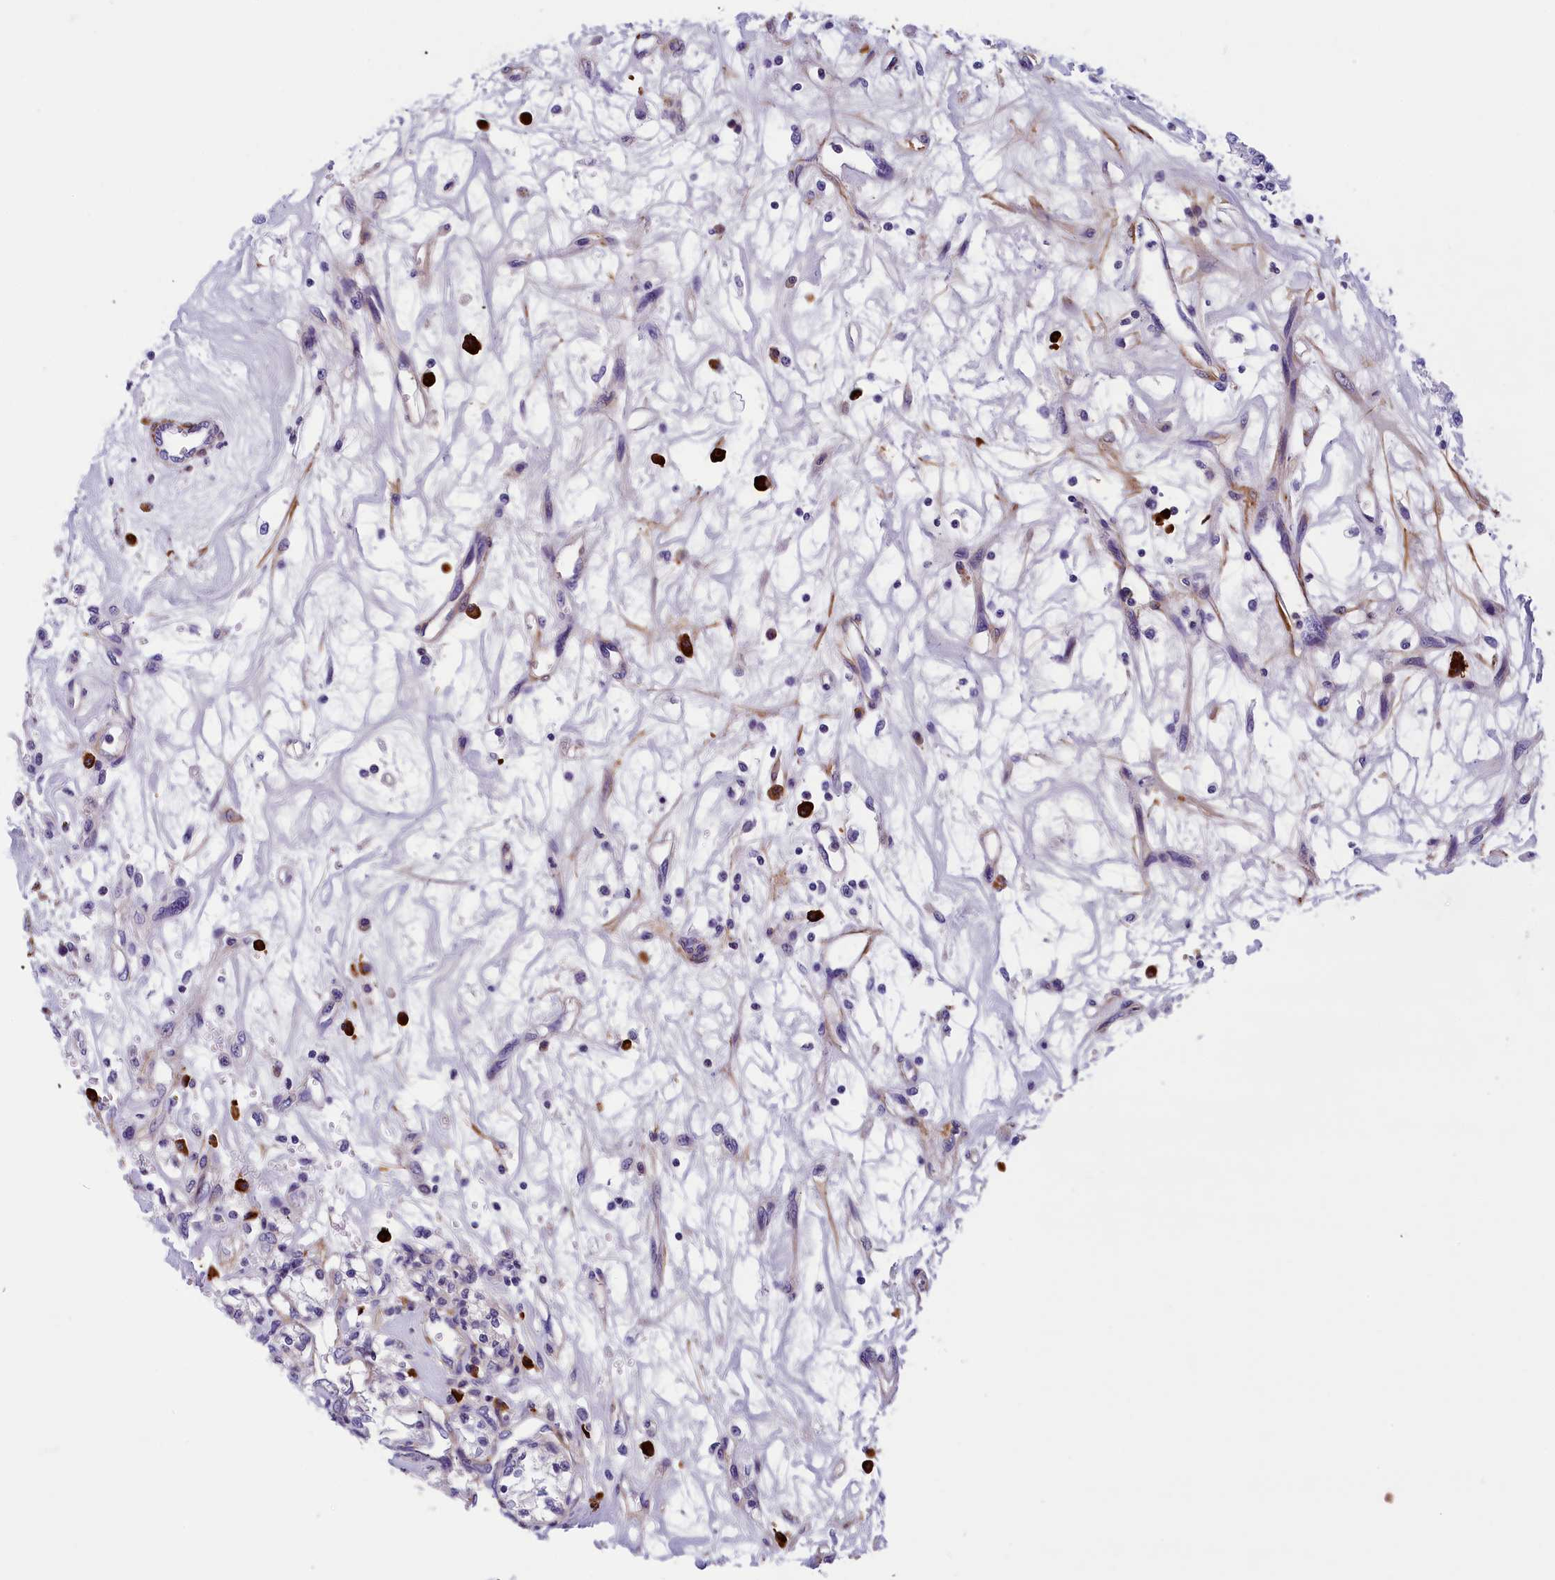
{"staining": {"intensity": "negative", "quantity": "none", "location": "none"}, "tissue": "renal cancer", "cell_type": "Tumor cells", "image_type": "cancer", "snomed": [{"axis": "morphology", "description": "Adenocarcinoma, NOS"}, {"axis": "topography", "description": "Kidney"}], "caption": "This is an IHC histopathology image of human adenocarcinoma (renal). There is no staining in tumor cells.", "gene": "BCL2L13", "patient": {"sex": "female", "age": 59}}